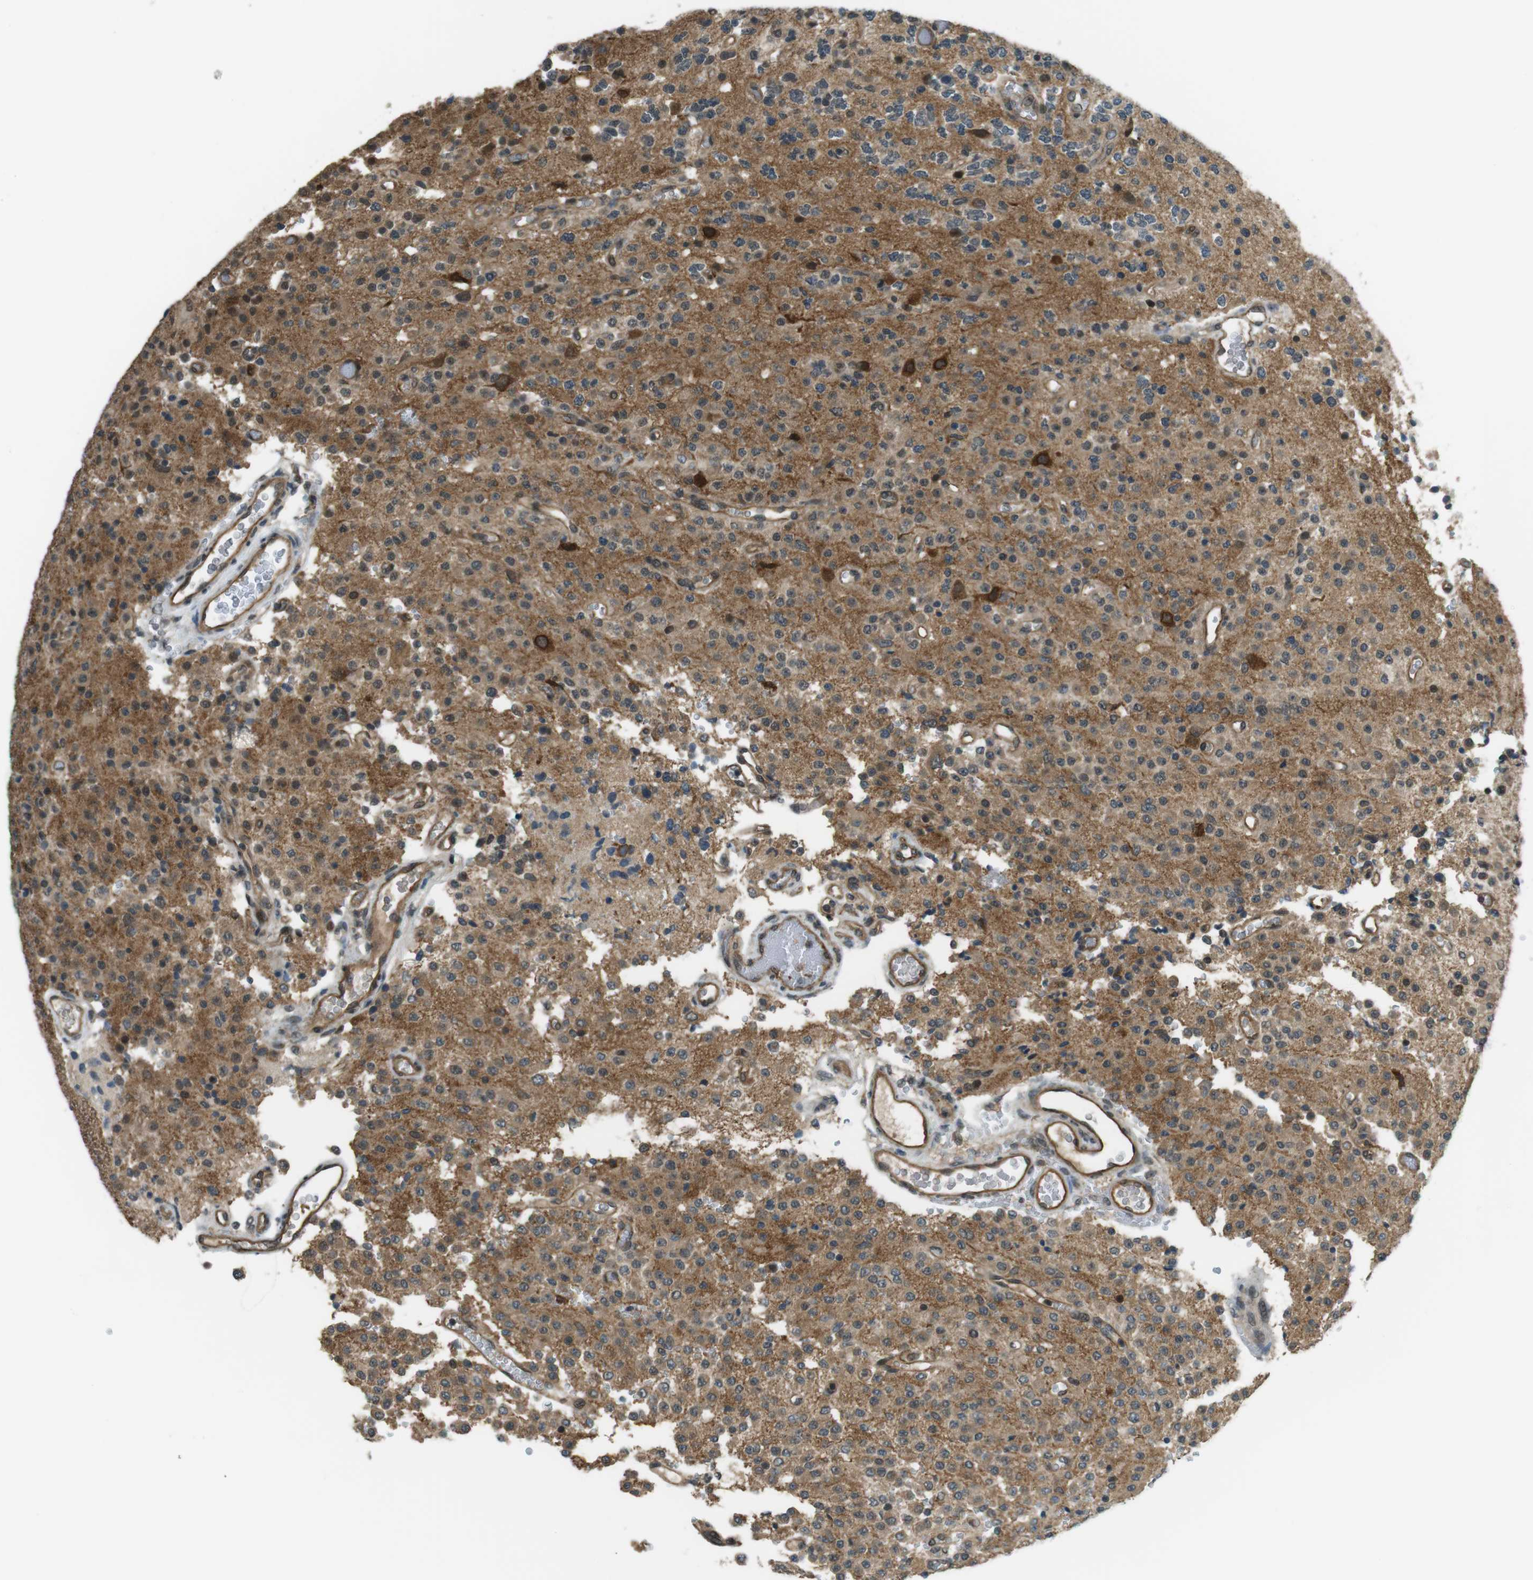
{"staining": {"intensity": "moderate", "quantity": "25%-75%", "location": "cytoplasmic/membranous,nuclear"}, "tissue": "glioma", "cell_type": "Tumor cells", "image_type": "cancer", "snomed": [{"axis": "morphology", "description": "Glioma, malignant, Low grade"}, {"axis": "topography", "description": "Brain"}], "caption": "An image showing moderate cytoplasmic/membranous and nuclear expression in approximately 25%-75% of tumor cells in glioma, as visualized by brown immunohistochemical staining.", "gene": "TIAM2", "patient": {"sex": "male", "age": 38}}